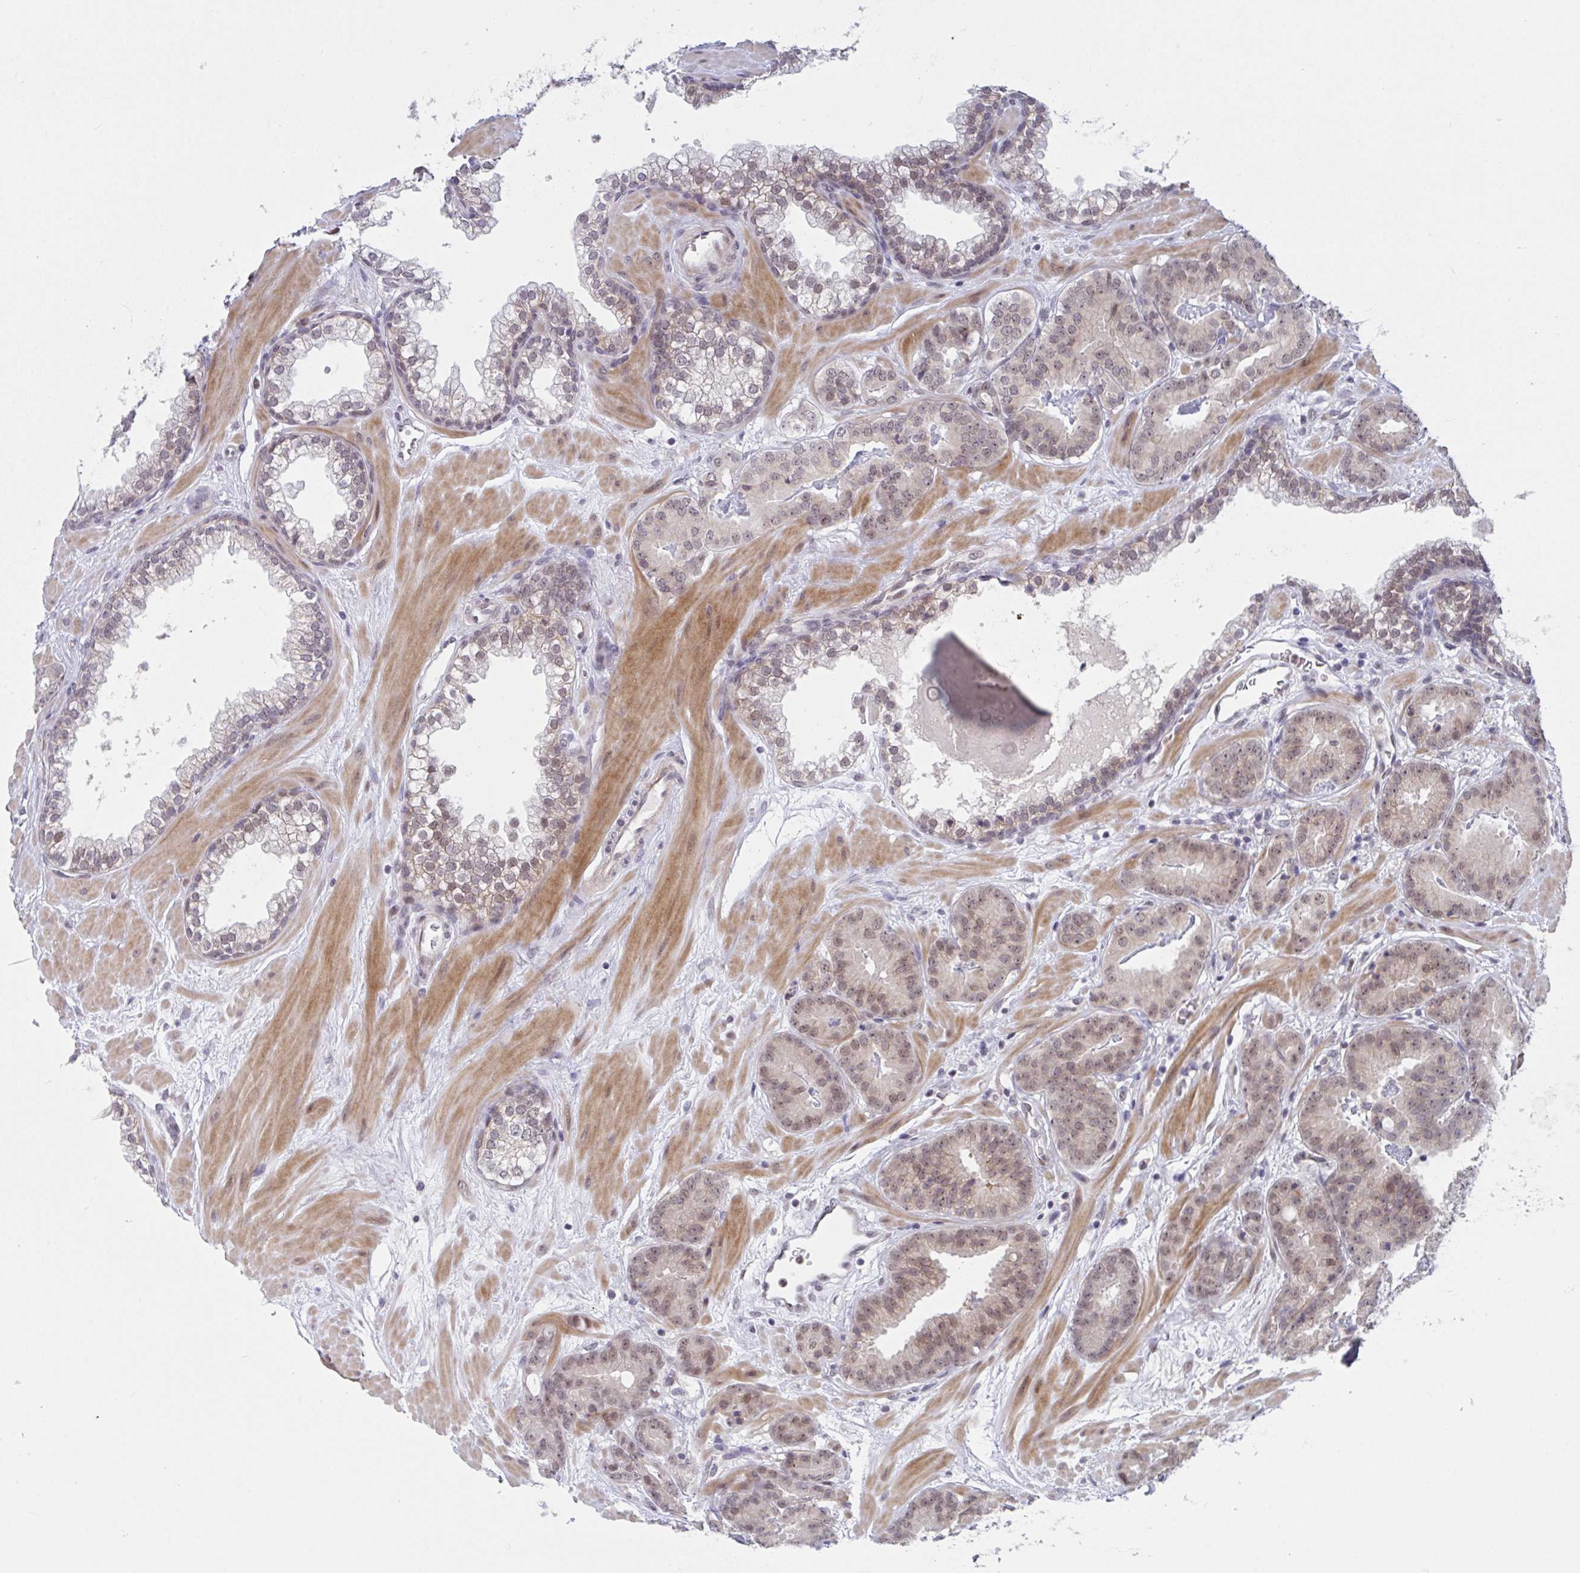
{"staining": {"intensity": "moderate", "quantity": "25%-75%", "location": "nuclear"}, "tissue": "prostate cancer", "cell_type": "Tumor cells", "image_type": "cancer", "snomed": [{"axis": "morphology", "description": "Adenocarcinoma, Low grade"}, {"axis": "topography", "description": "Prostate"}], "caption": "Tumor cells demonstrate medium levels of moderate nuclear staining in about 25%-75% of cells in prostate cancer.", "gene": "RBM18", "patient": {"sex": "male", "age": 62}}